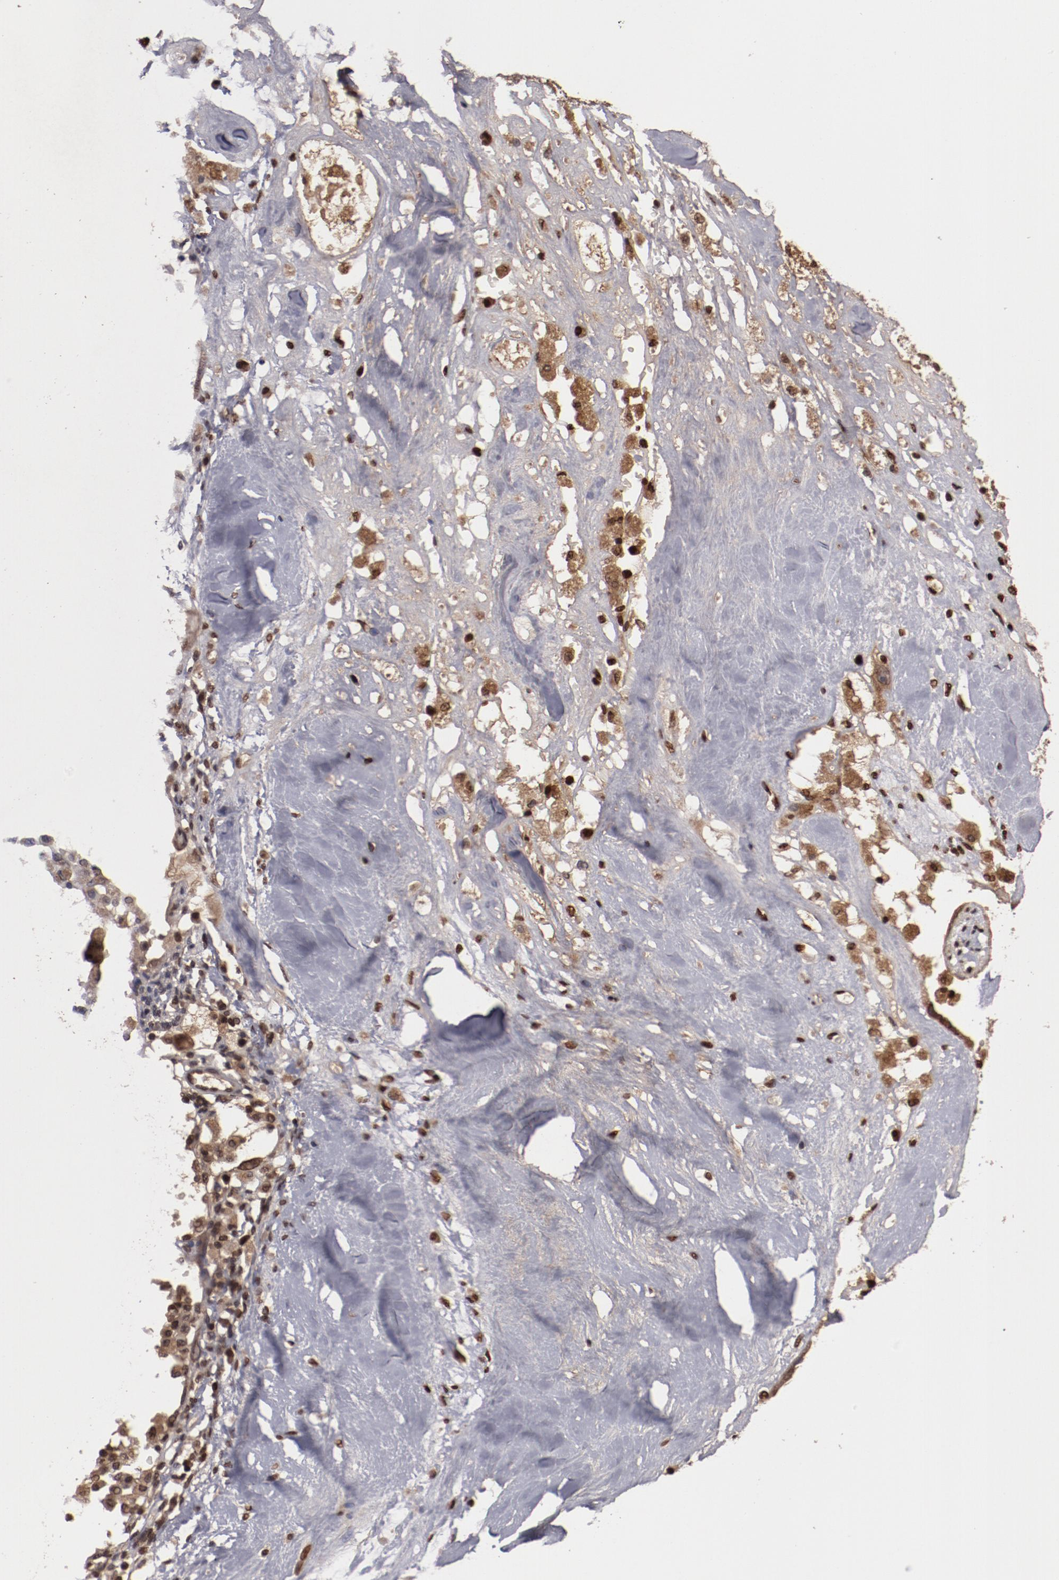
{"staining": {"intensity": "moderate", "quantity": ">75%", "location": "cytoplasmic/membranous"}, "tissue": "ovarian cancer", "cell_type": "Tumor cells", "image_type": "cancer", "snomed": [{"axis": "morphology", "description": "Cystadenocarcinoma, serous, NOS"}, {"axis": "topography", "description": "Ovary"}], "caption": "DAB (3,3'-diaminobenzidine) immunohistochemical staining of human ovarian cancer (serous cystadenocarcinoma) exhibits moderate cytoplasmic/membranous protein positivity in approximately >75% of tumor cells.", "gene": "SERPINA7", "patient": {"sex": "female", "age": 66}}